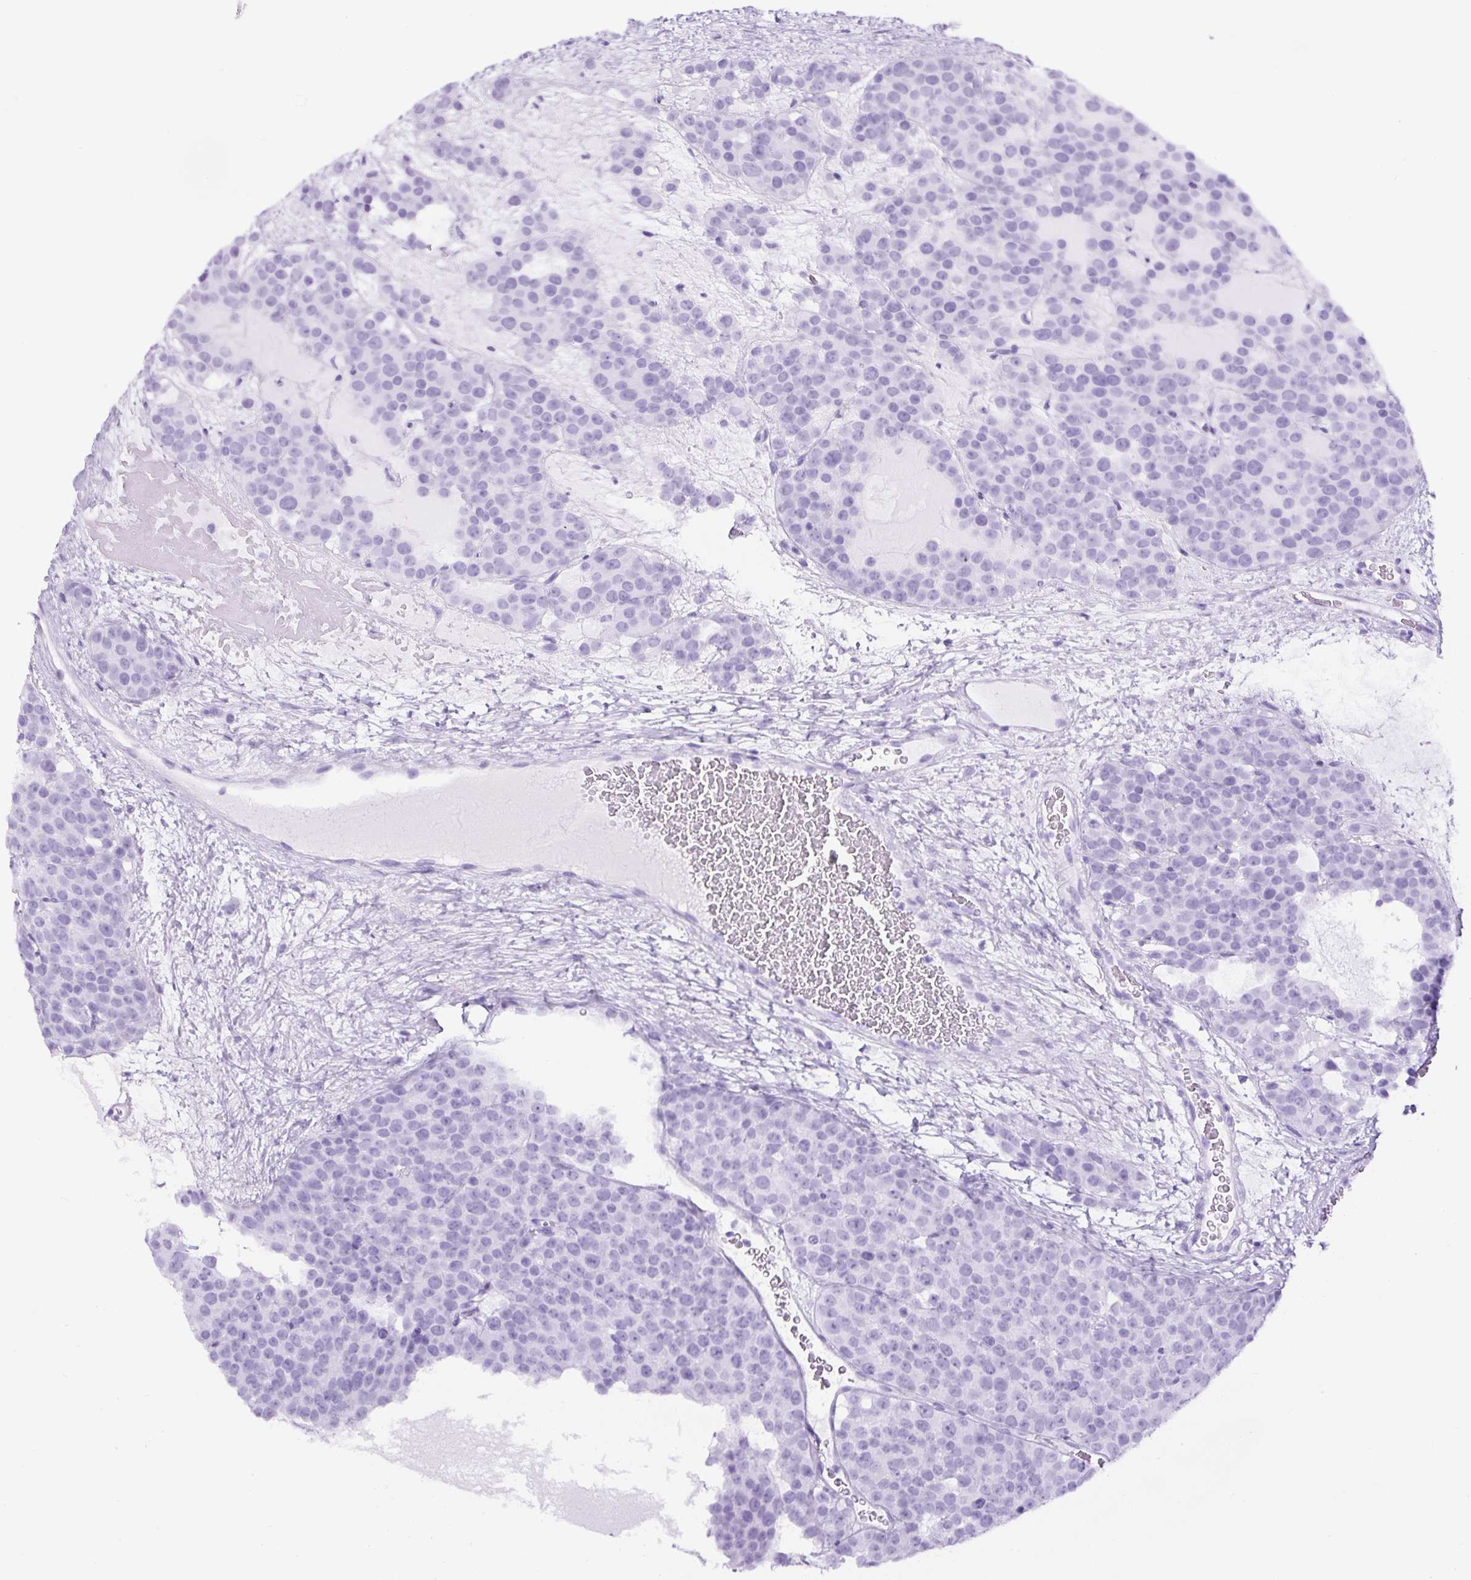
{"staining": {"intensity": "negative", "quantity": "none", "location": "none"}, "tissue": "testis cancer", "cell_type": "Tumor cells", "image_type": "cancer", "snomed": [{"axis": "morphology", "description": "Seminoma, NOS"}, {"axis": "topography", "description": "Testis"}], "caption": "Seminoma (testis) stained for a protein using immunohistochemistry displays no staining tumor cells.", "gene": "TMEM200B", "patient": {"sex": "male", "age": 71}}